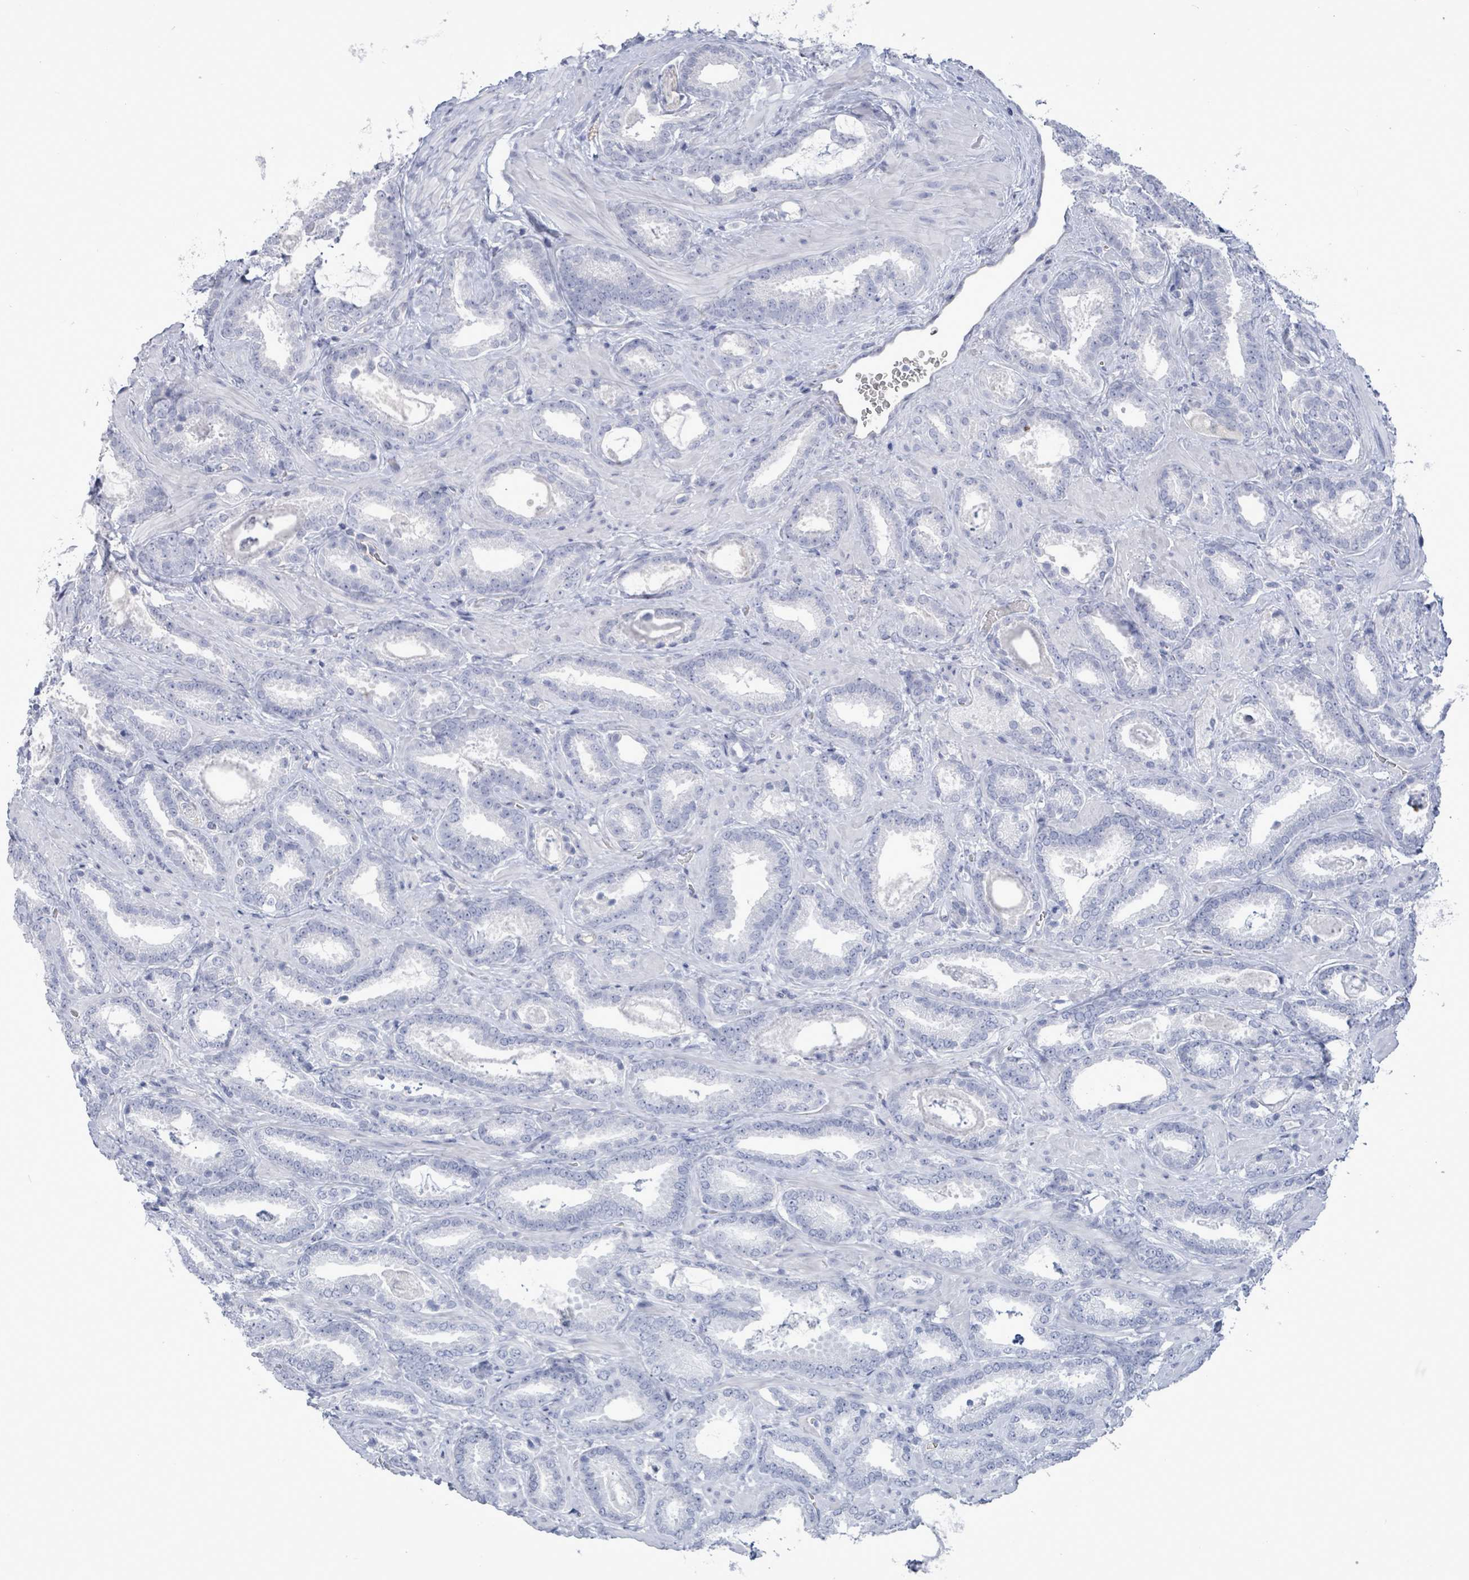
{"staining": {"intensity": "negative", "quantity": "none", "location": "none"}, "tissue": "prostate cancer", "cell_type": "Tumor cells", "image_type": "cancer", "snomed": [{"axis": "morphology", "description": "Adenocarcinoma, Low grade"}, {"axis": "topography", "description": "Prostate"}], "caption": "A micrograph of human low-grade adenocarcinoma (prostate) is negative for staining in tumor cells.", "gene": "CT45A5", "patient": {"sex": "male", "age": 62}}